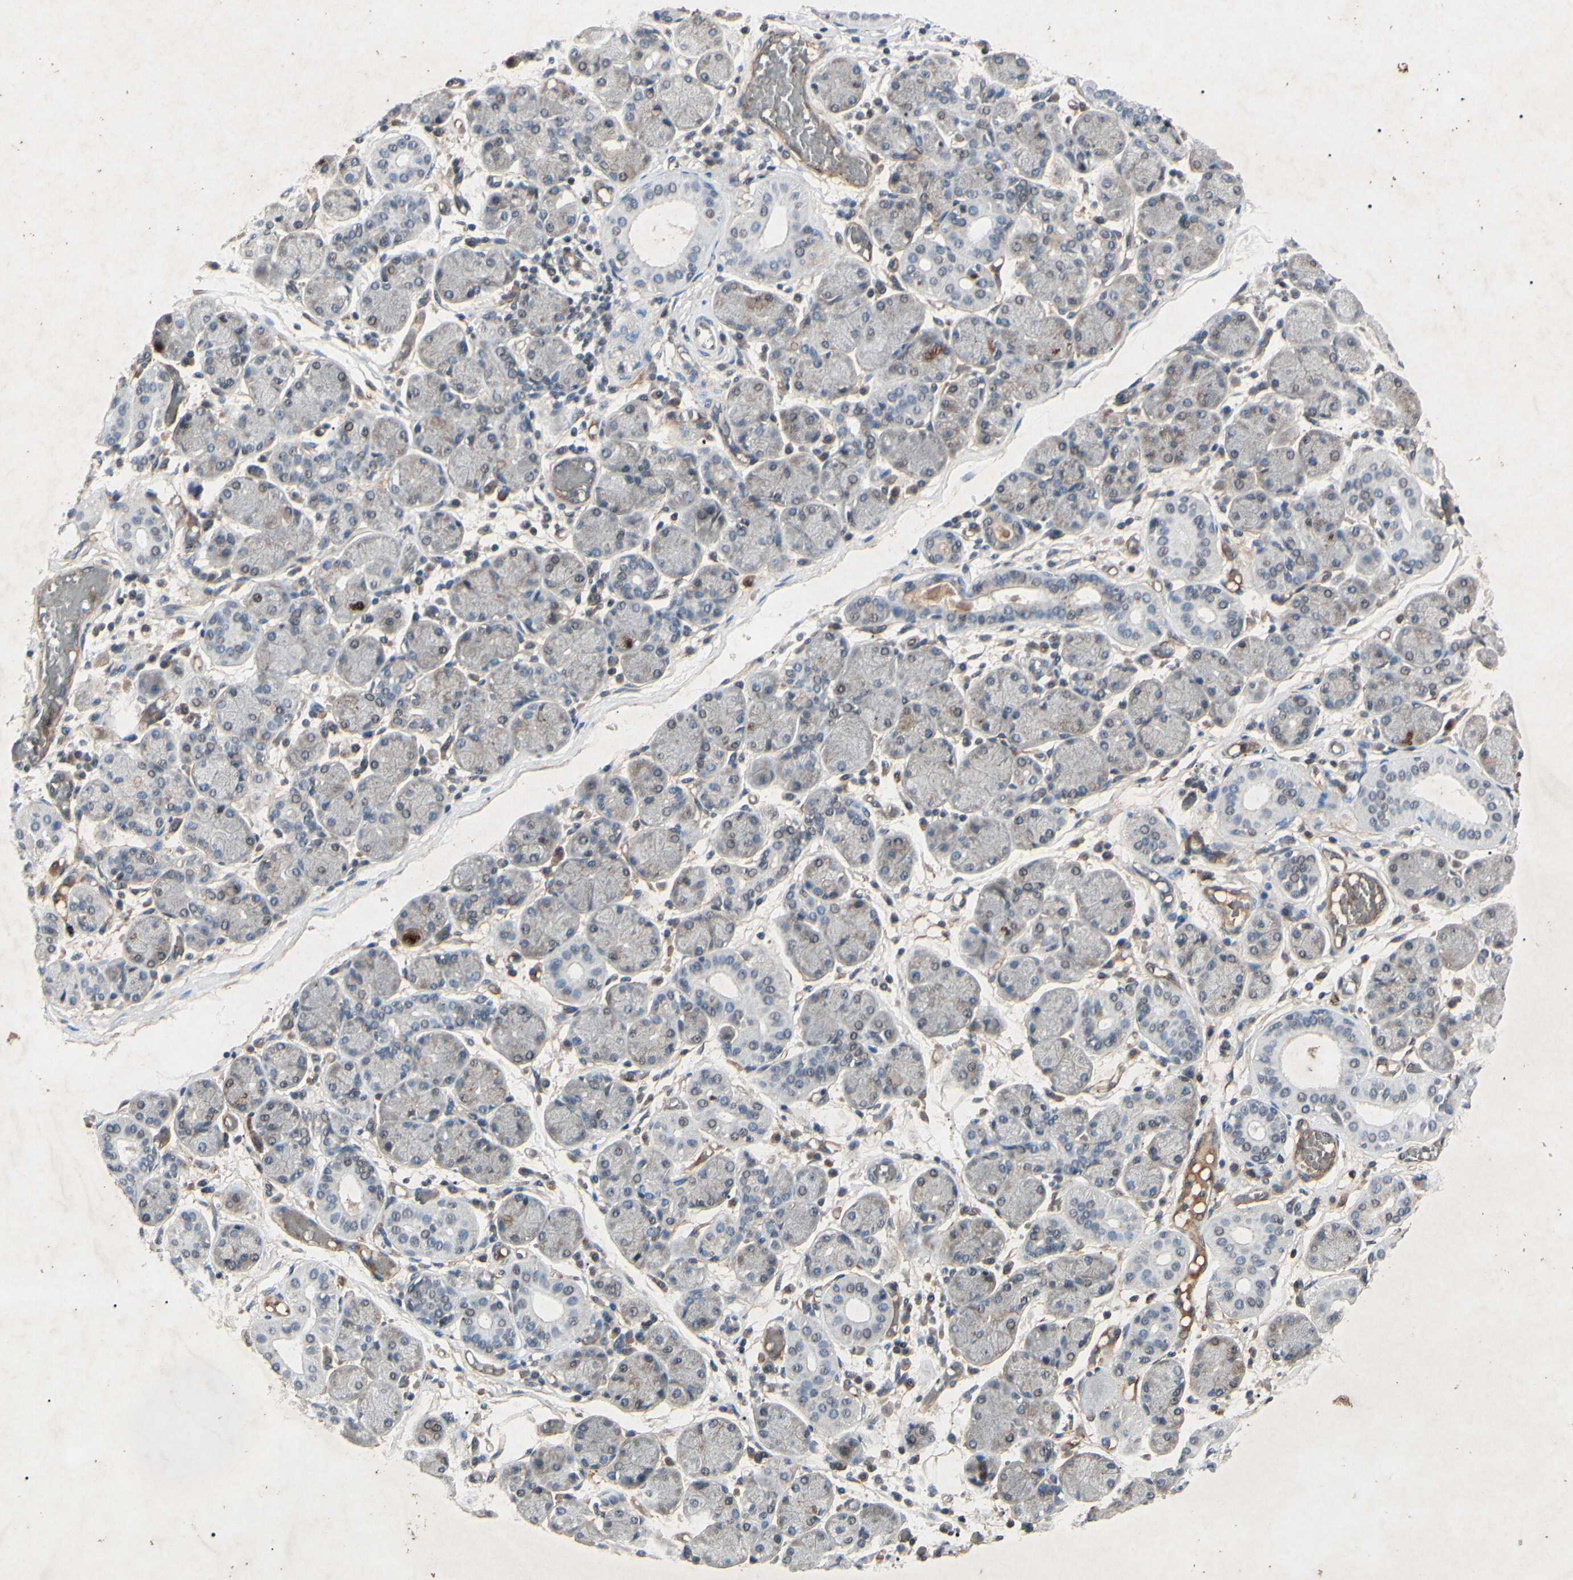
{"staining": {"intensity": "negative", "quantity": "none", "location": "none"}, "tissue": "salivary gland", "cell_type": "Glandular cells", "image_type": "normal", "snomed": [{"axis": "morphology", "description": "Normal tissue, NOS"}, {"axis": "topography", "description": "Salivary gland"}], "caption": "IHC of normal human salivary gland reveals no positivity in glandular cells.", "gene": "AEBP1", "patient": {"sex": "female", "age": 24}}